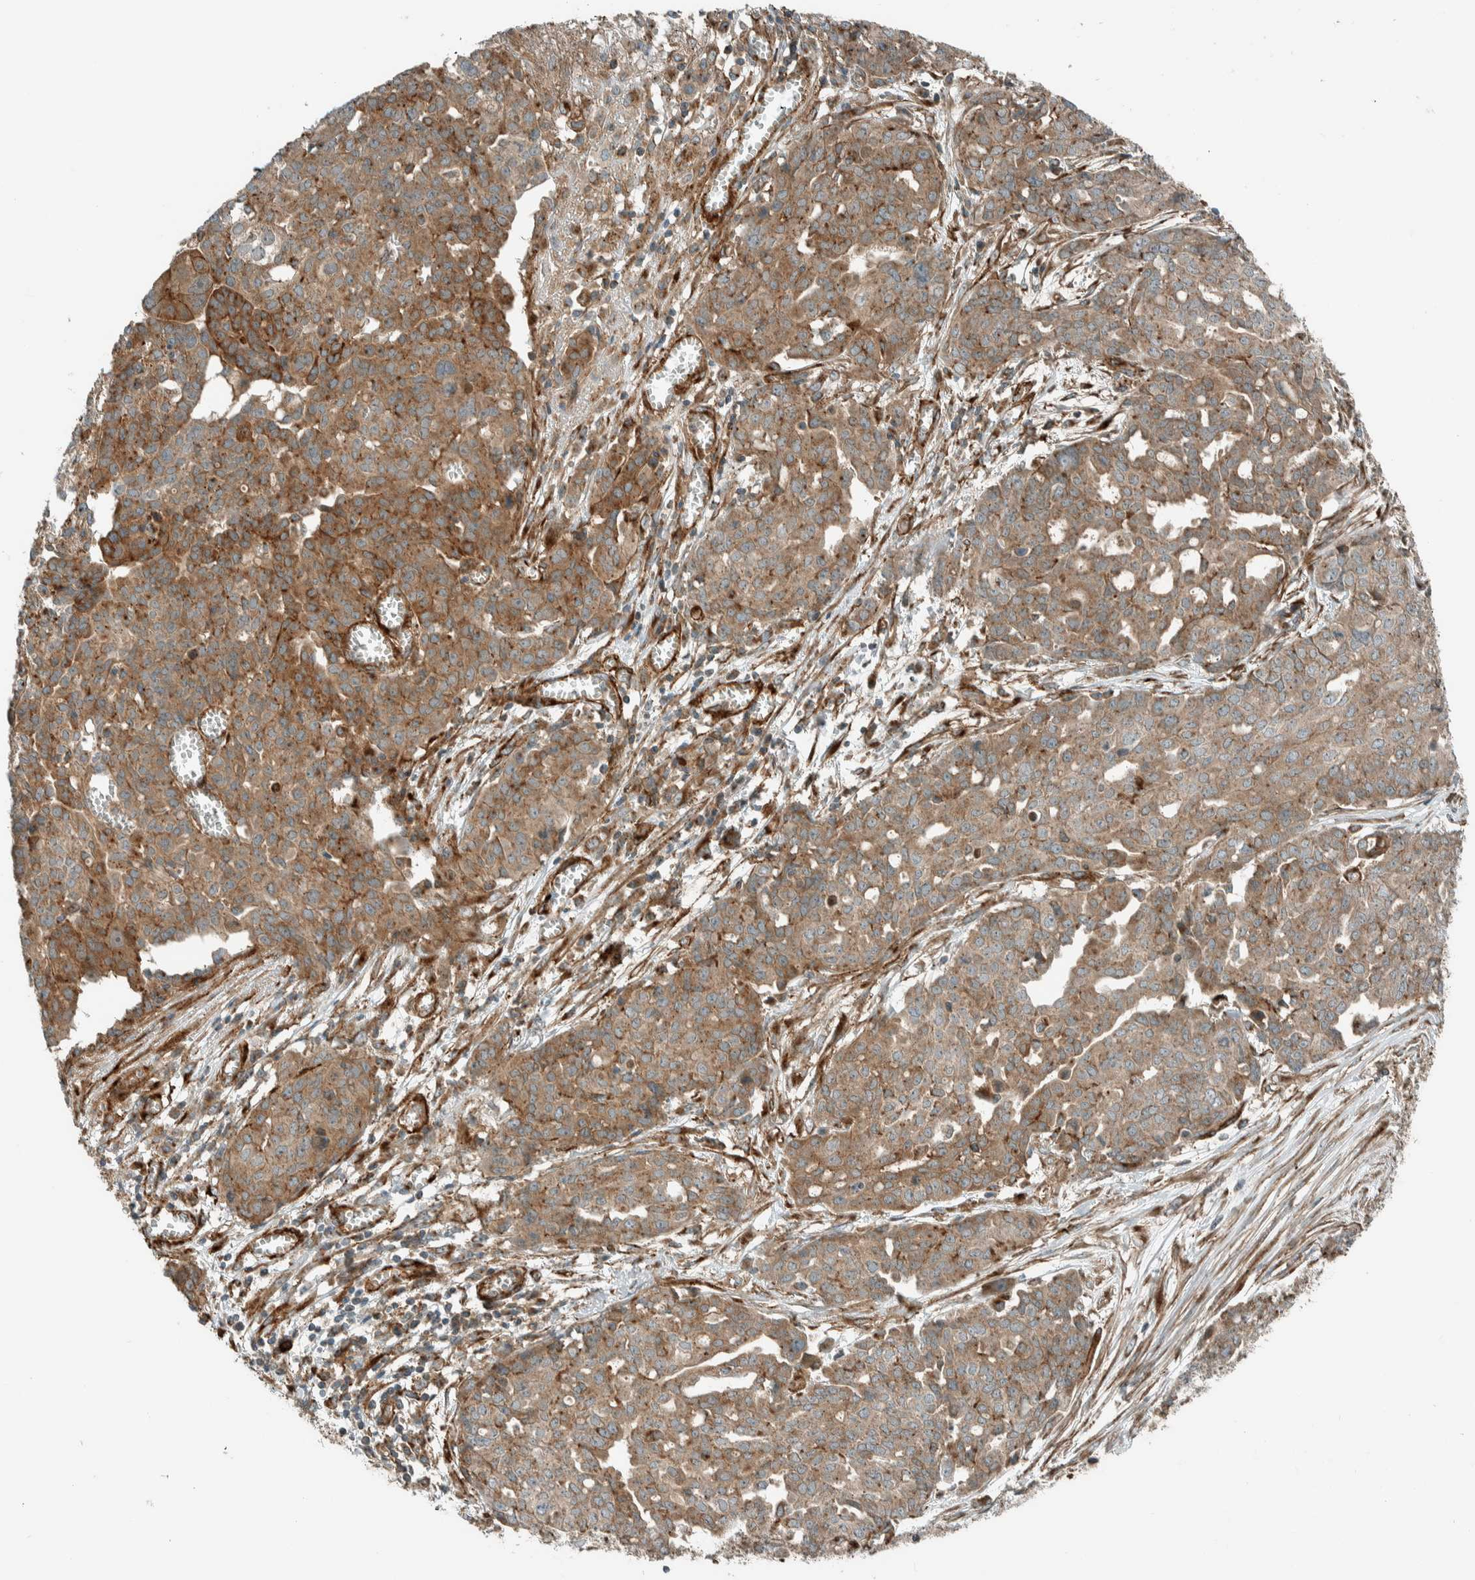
{"staining": {"intensity": "moderate", "quantity": ">75%", "location": "cytoplasmic/membranous"}, "tissue": "ovarian cancer", "cell_type": "Tumor cells", "image_type": "cancer", "snomed": [{"axis": "morphology", "description": "Cystadenocarcinoma, serous, NOS"}, {"axis": "topography", "description": "Soft tissue"}, {"axis": "topography", "description": "Ovary"}], "caption": "About >75% of tumor cells in ovarian cancer show moderate cytoplasmic/membranous protein expression as visualized by brown immunohistochemical staining.", "gene": "EXOC7", "patient": {"sex": "female", "age": 57}}